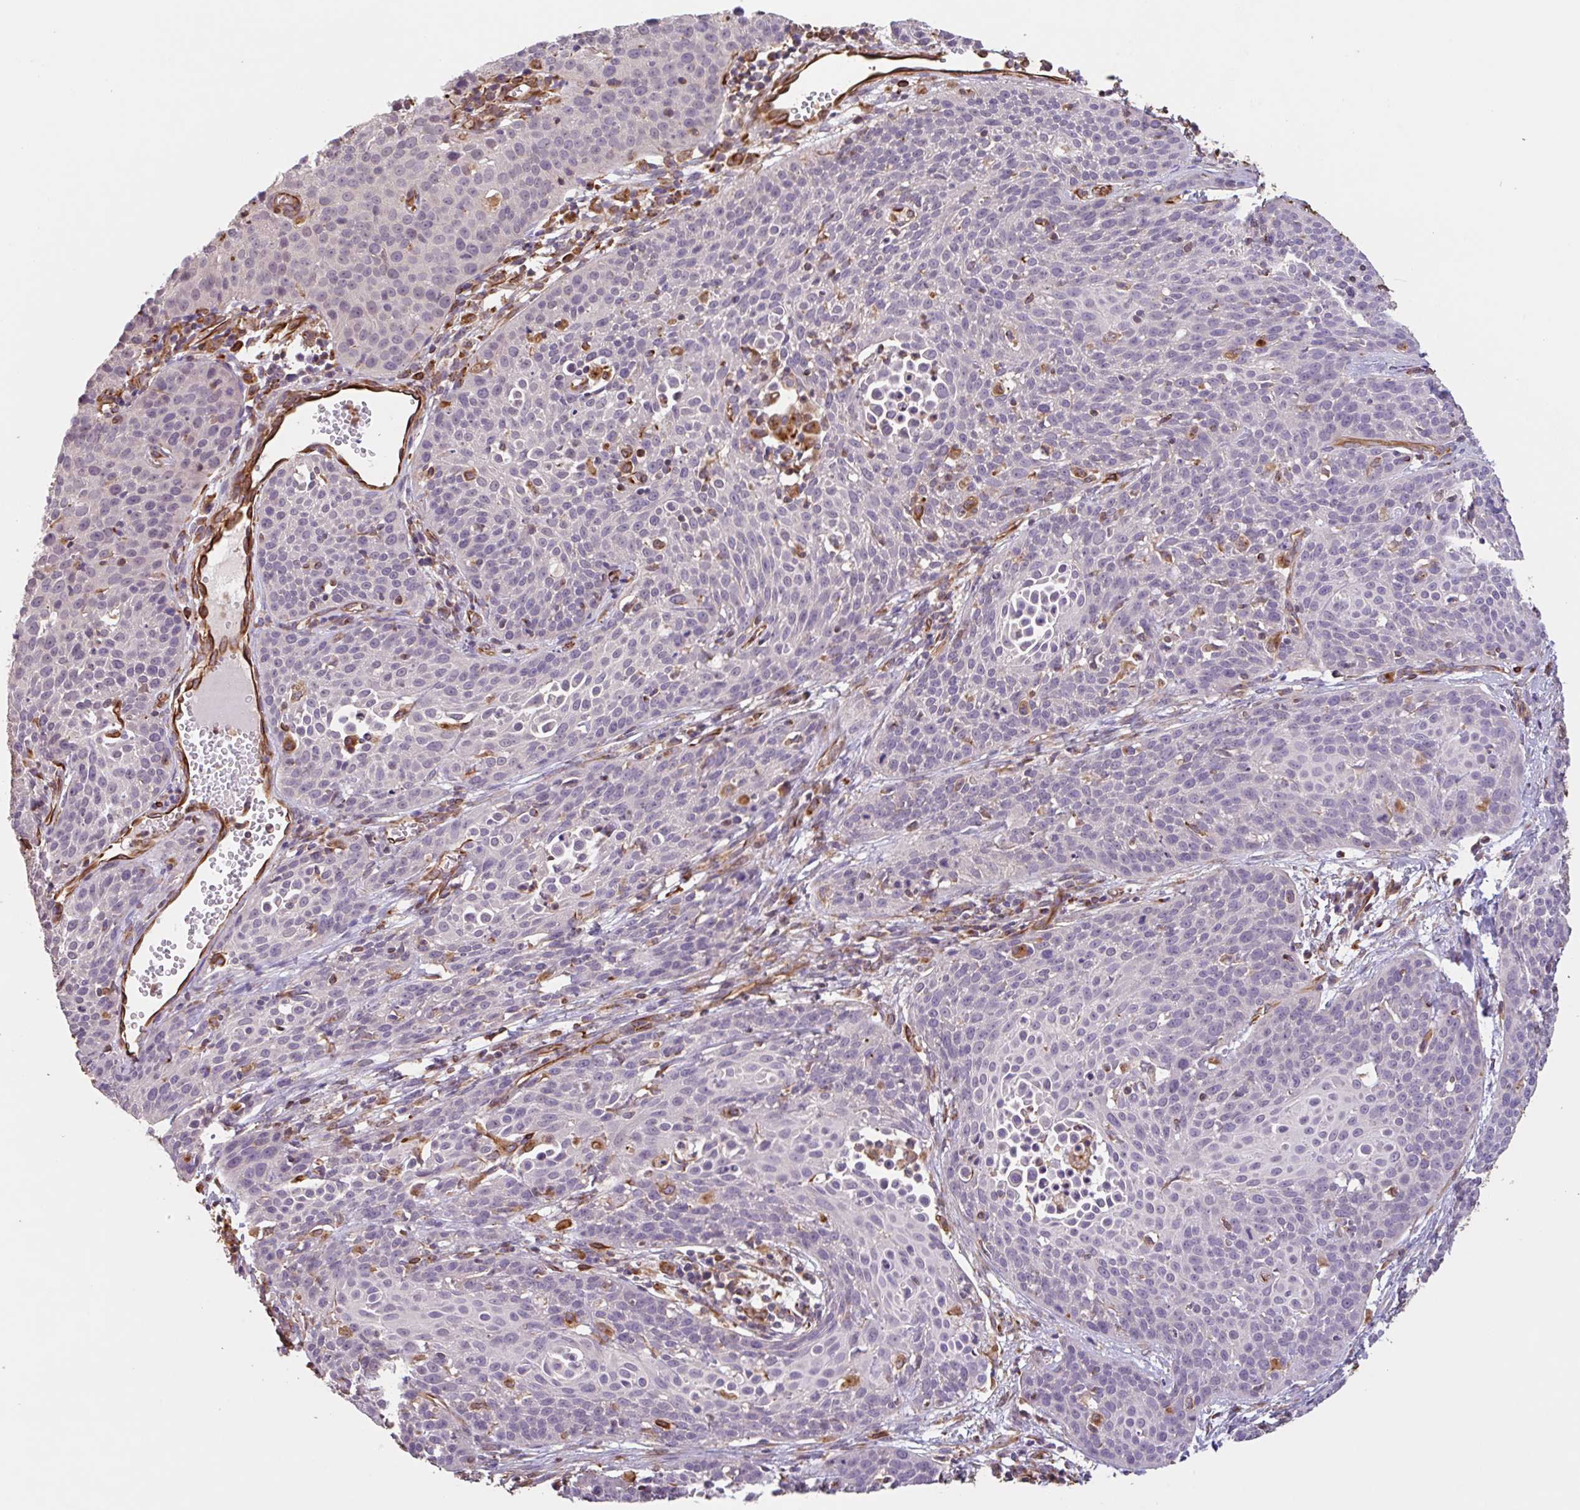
{"staining": {"intensity": "negative", "quantity": "none", "location": "none"}, "tissue": "cervical cancer", "cell_type": "Tumor cells", "image_type": "cancer", "snomed": [{"axis": "morphology", "description": "Squamous cell carcinoma, NOS"}, {"axis": "topography", "description": "Cervix"}], "caption": "An IHC photomicrograph of cervical cancer is shown. There is no staining in tumor cells of cervical cancer.", "gene": "ZNF790", "patient": {"sex": "female", "age": 38}}